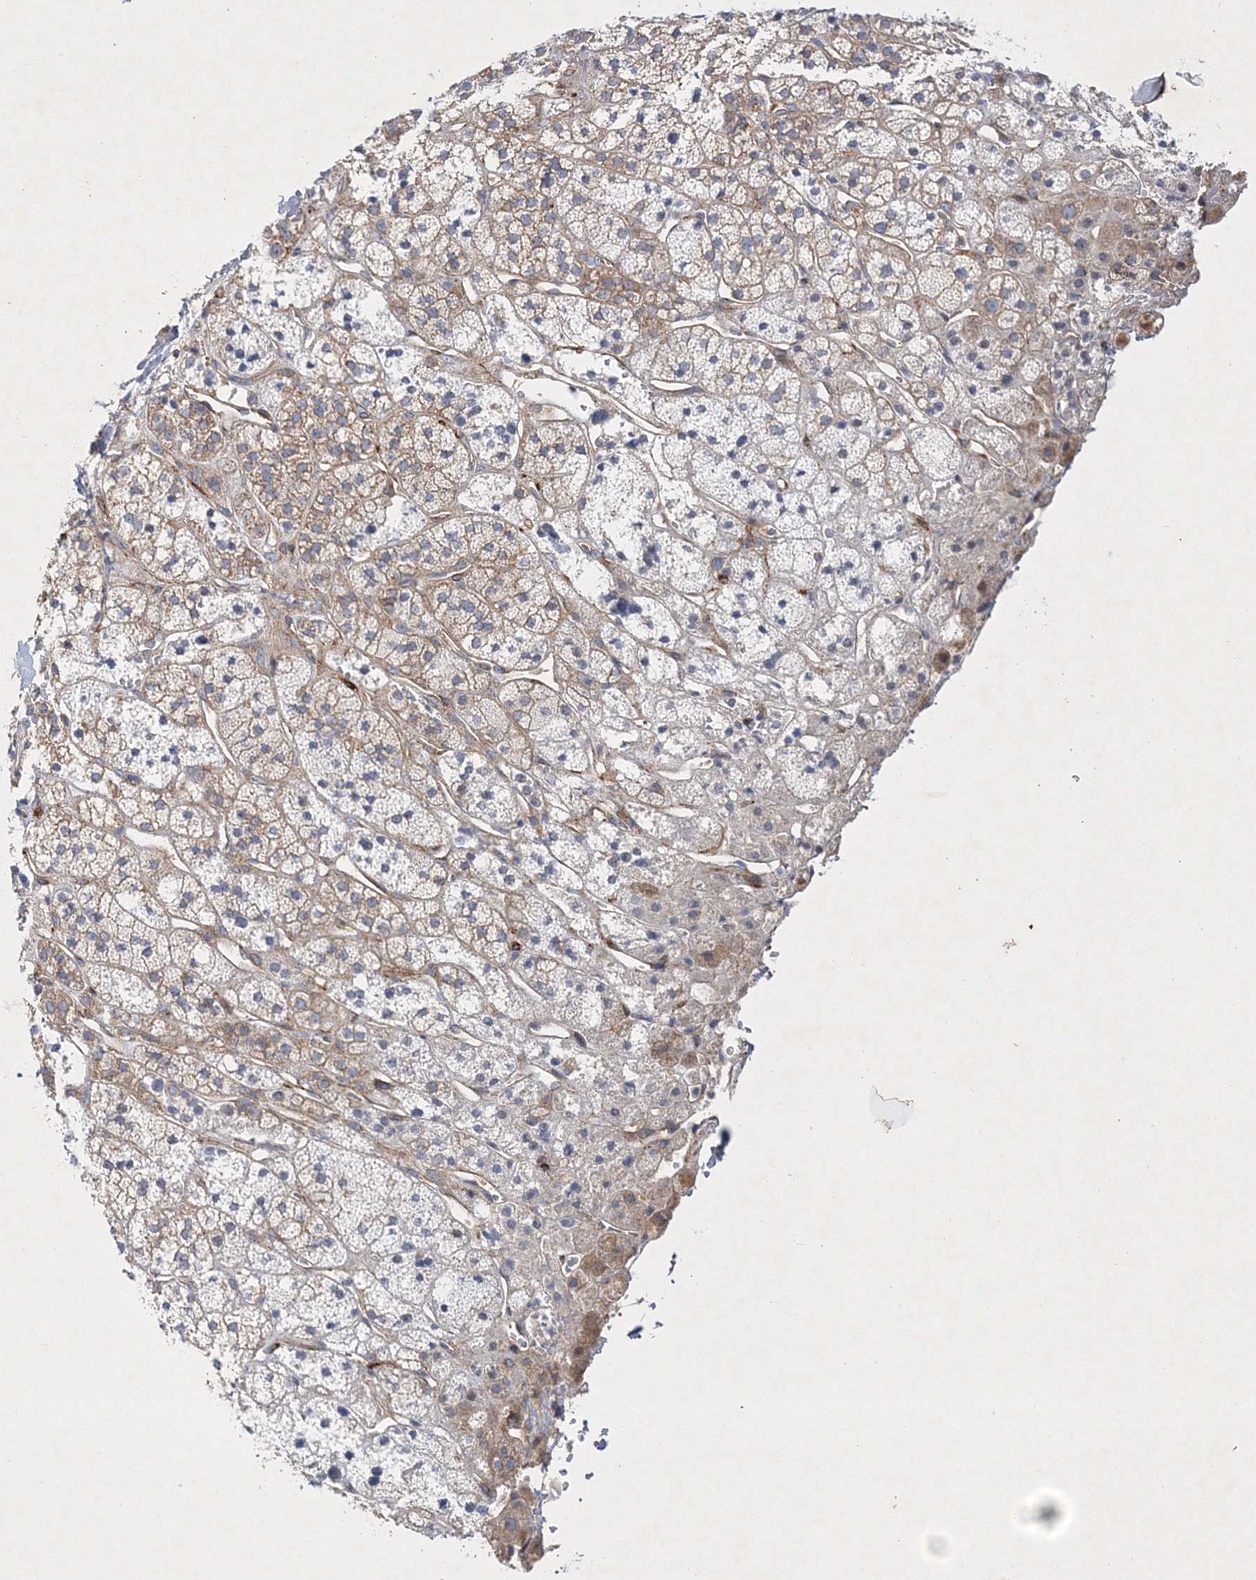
{"staining": {"intensity": "moderate", "quantity": "25%-75%", "location": "cytoplasmic/membranous"}, "tissue": "adrenal gland", "cell_type": "Glandular cells", "image_type": "normal", "snomed": [{"axis": "morphology", "description": "Normal tissue, NOS"}, {"axis": "topography", "description": "Adrenal gland"}], "caption": "An immunohistochemistry image of unremarkable tissue is shown. Protein staining in brown shows moderate cytoplasmic/membranous positivity in adrenal gland within glandular cells.", "gene": "ZFYVE16", "patient": {"sex": "male", "age": 56}}